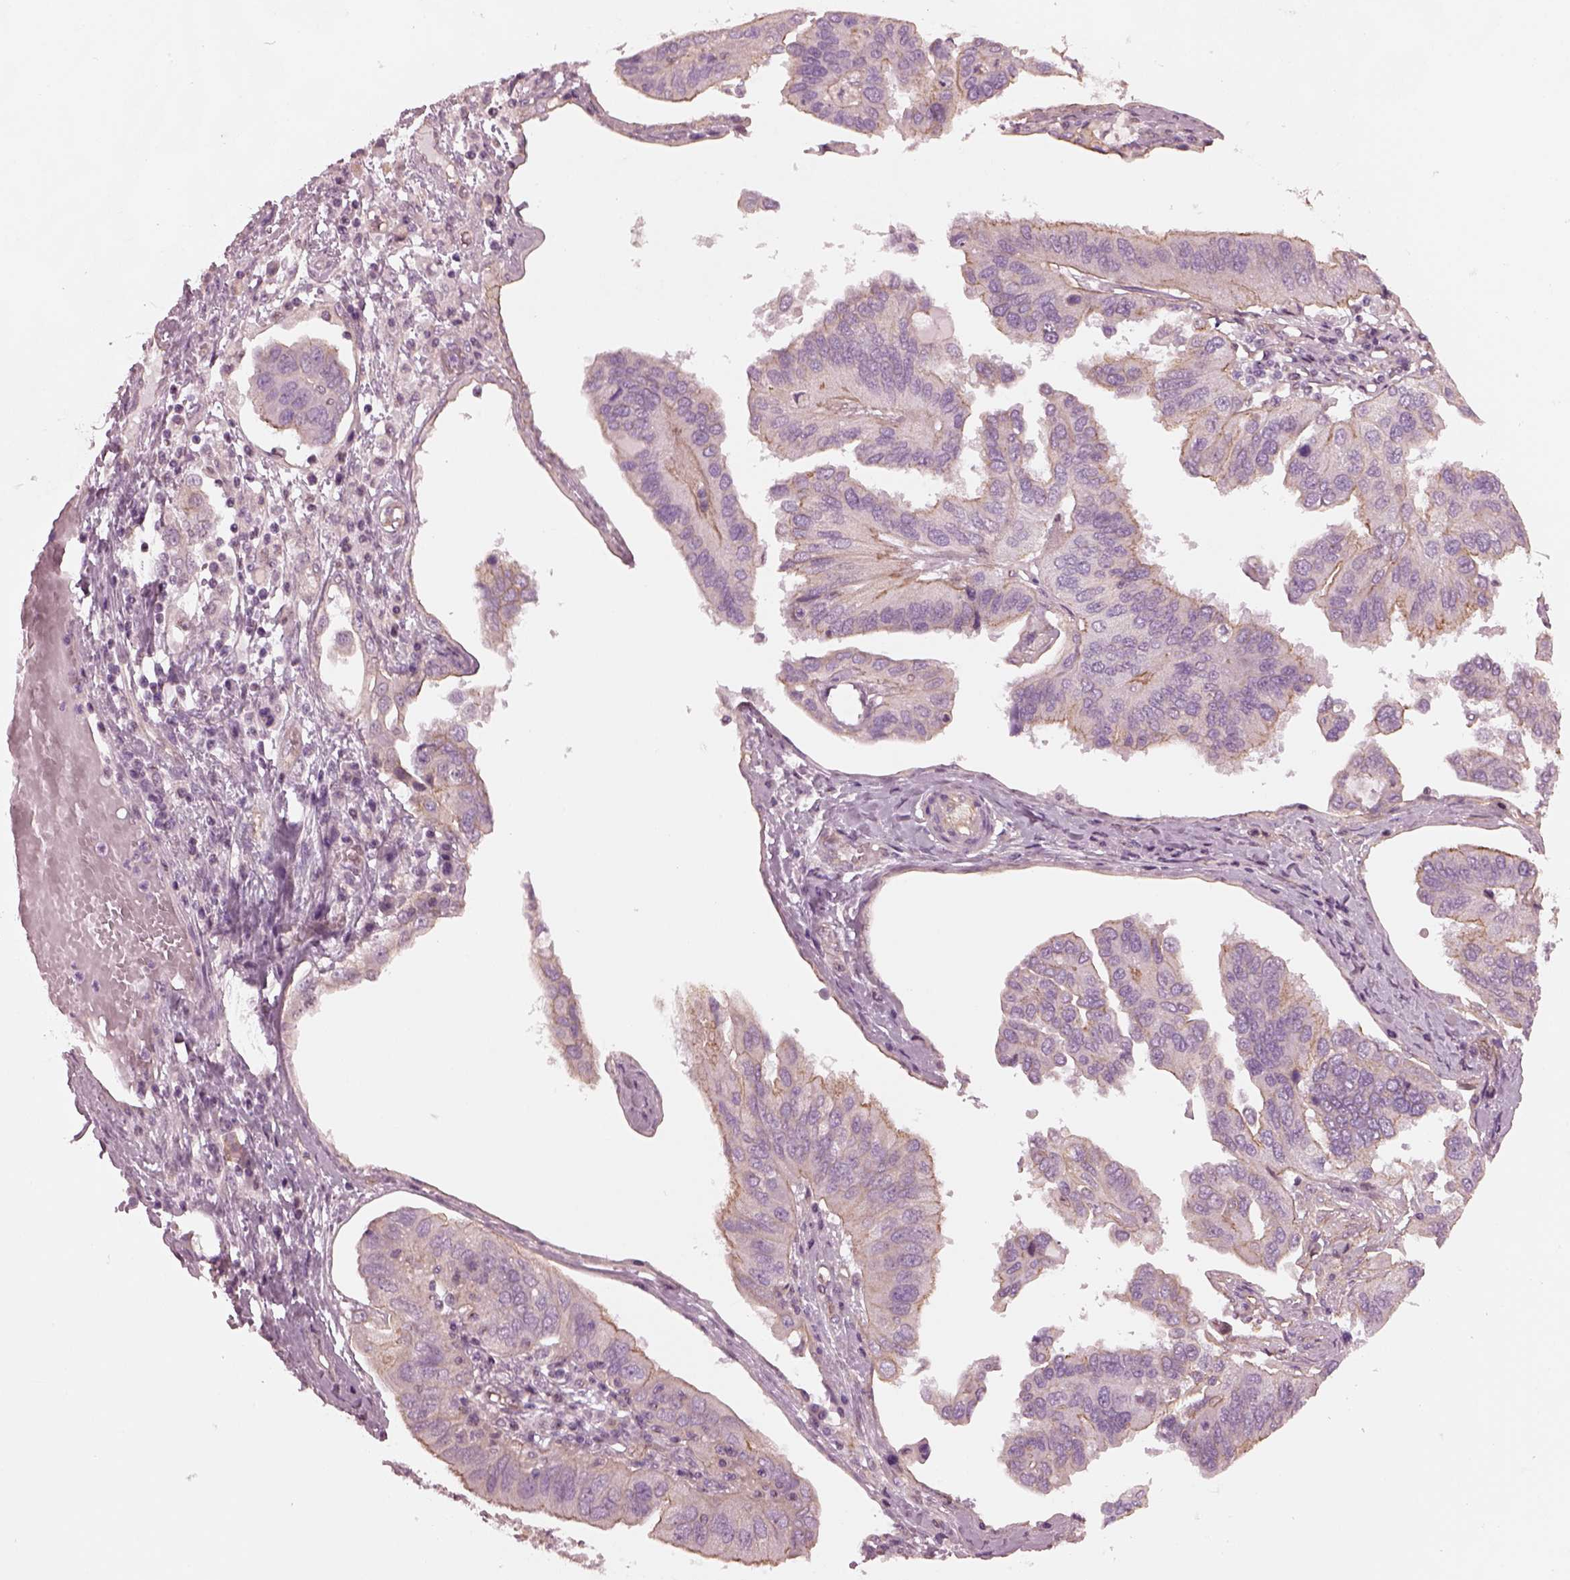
{"staining": {"intensity": "weak", "quantity": "25%-75%", "location": "cytoplasmic/membranous"}, "tissue": "ovarian cancer", "cell_type": "Tumor cells", "image_type": "cancer", "snomed": [{"axis": "morphology", "description": "Cystadenocarcinoma, serous, NOS"}, {"axis": "topography", "description": "Ovary"}], "caption": "This histopathology image exhibits IHC staining of human ovarian cancer, with low weak cytoplasmic/membranous positivity in approximately 25%-75% of tumor cells.", "gene": "ODAD1", "patient": {"sex": "female", "age": 79}}